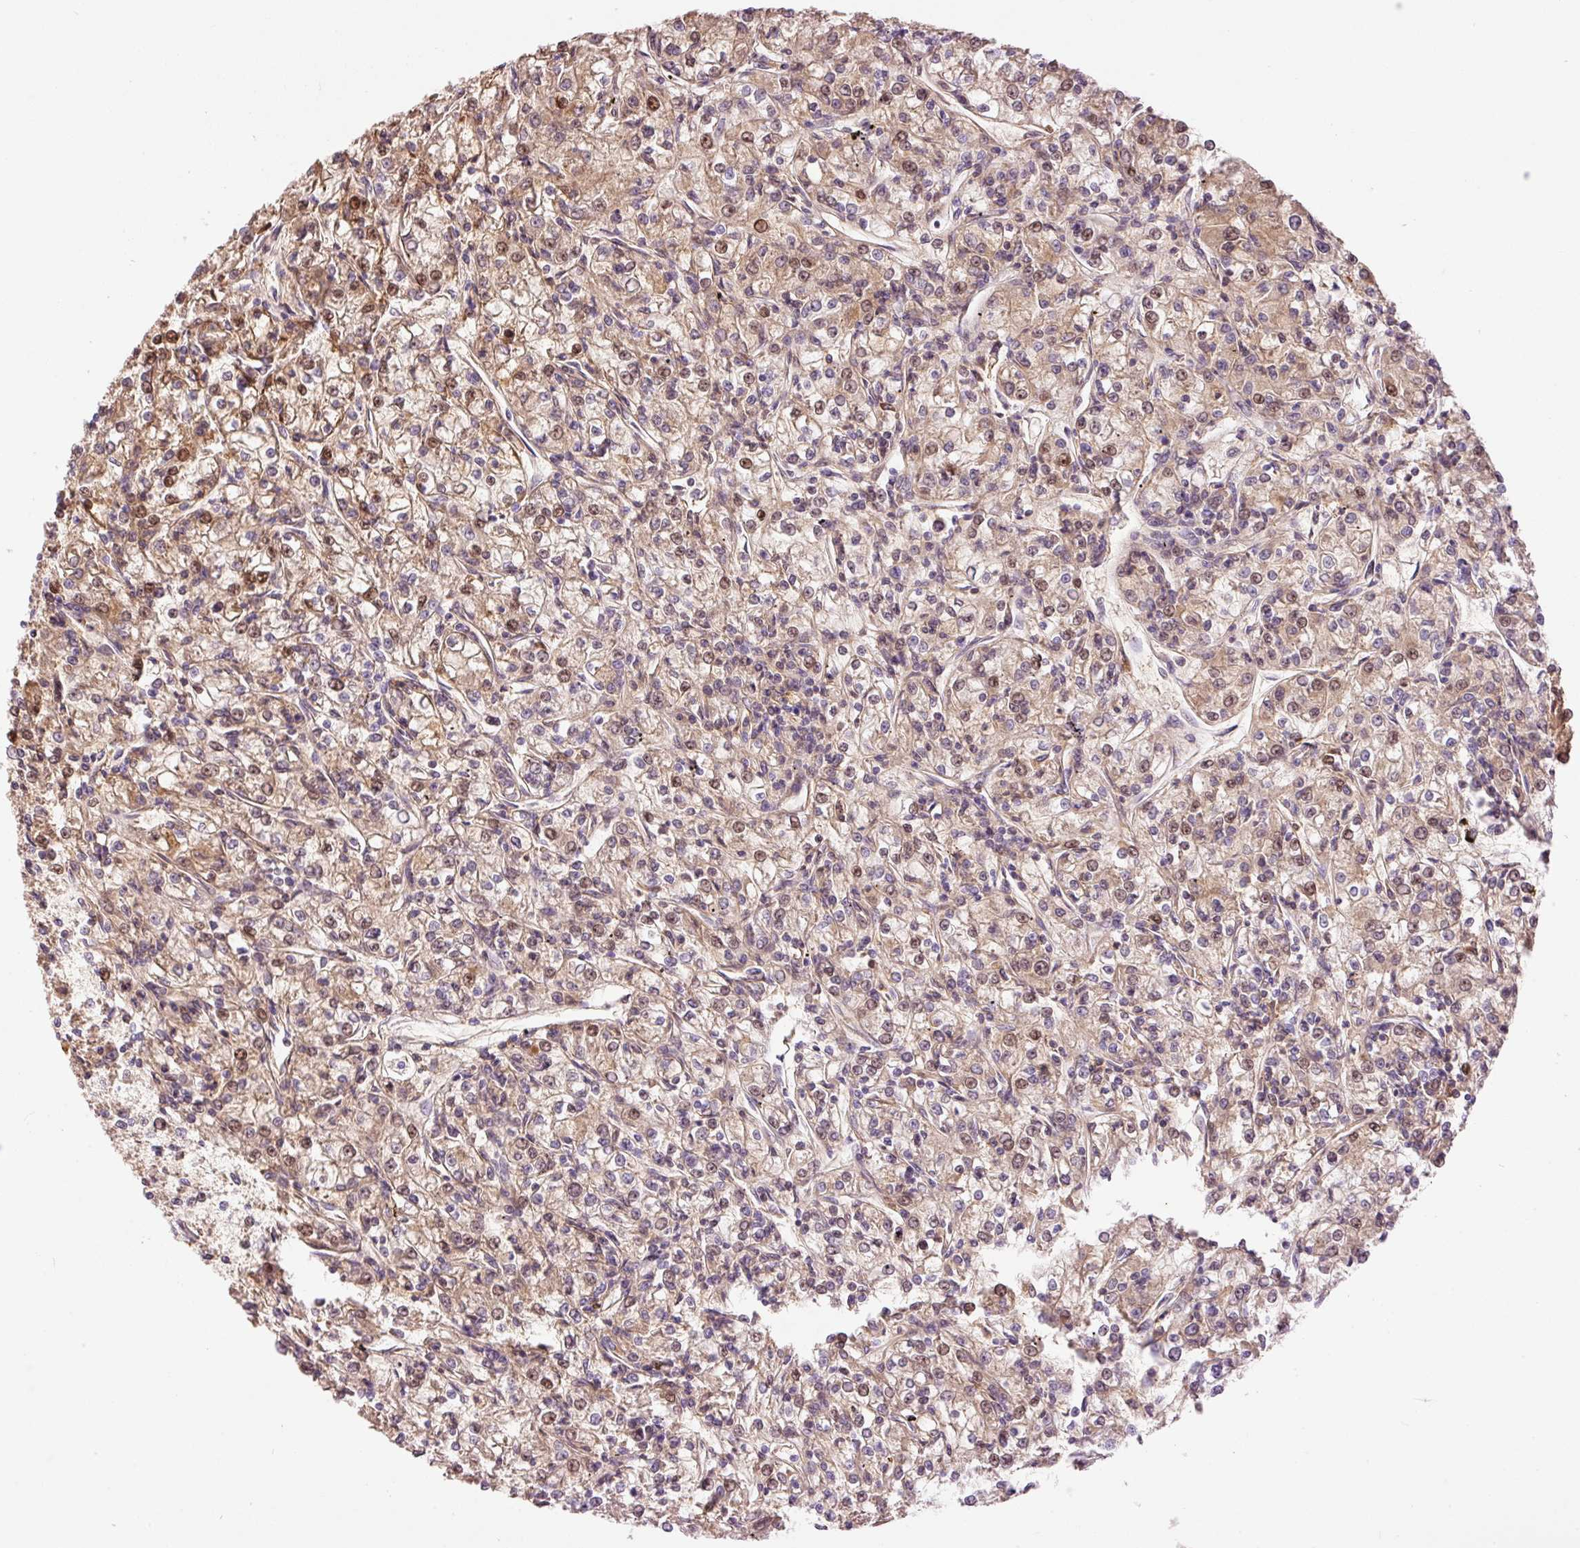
{"staining": {"intensity": "moderate", "quantity": ">75%", "location": "cytoplasmic/membranous,nuclear"}, "tissue": "renal cancer", "cell_type": "Tumor cells", "image_type": "cancer", "snomed": [{"axis": "morphology", "description": "Adenocarcinoma, NOS"}, {"axis": "topography", "description": "Kidney"}], "caption": "Tumor cells exhibit medium levels of moderate cytoplasmic/membranous and nuclear staining in approximately >75% of cells in human renal adenocarcinoma.", "gene": "CMTM8", "patient": {"sex": "female", "age": 59}}